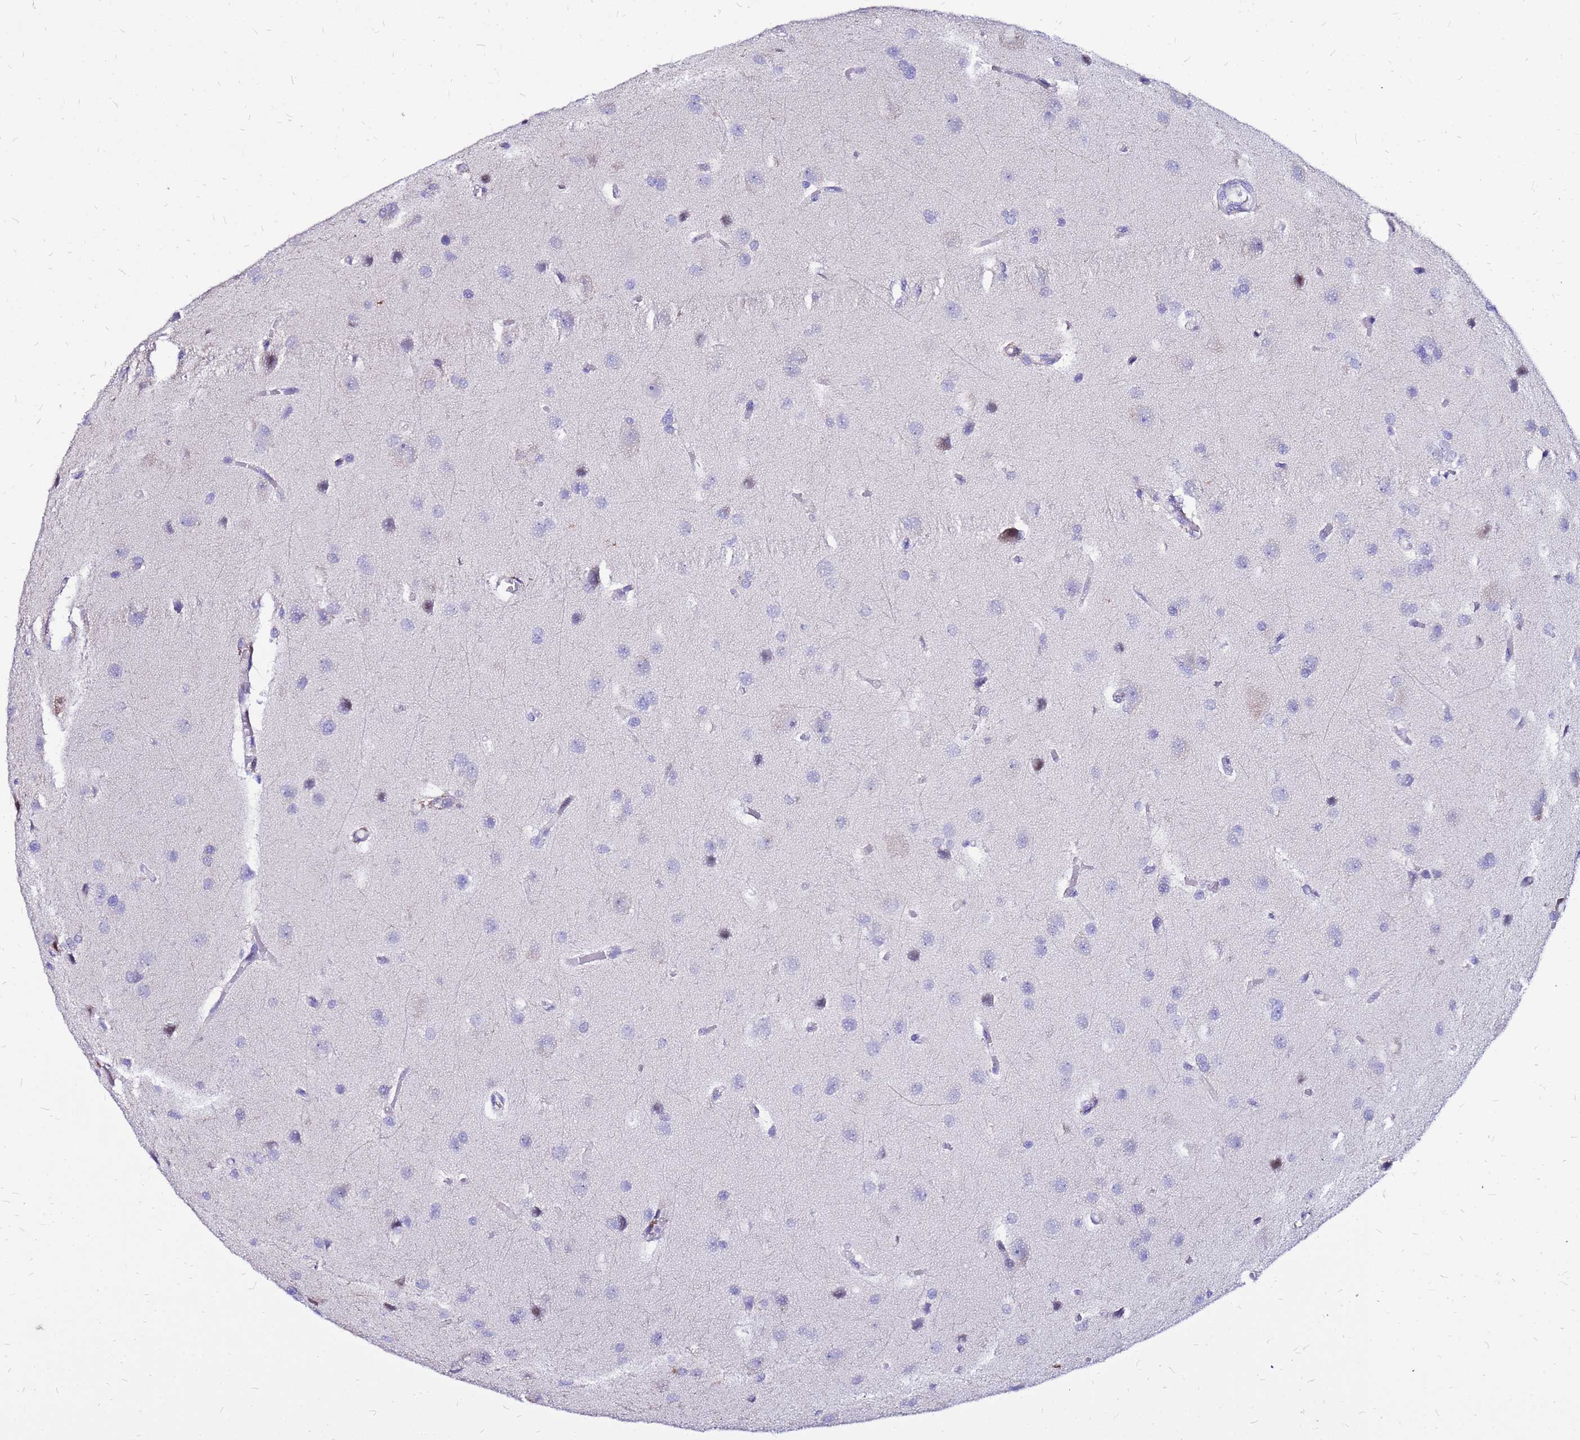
{"staining": {"intensity": "negative", "quantity": "none", "location": "none"}, "tissue": "glioma", "cell_type": "Tumor cells", "image_type": "cancer", "snomed": [{"axis": "morphology", "description": "Glioma, malignant, High grade"}, {"axis": "topography", "description": "Brain"}], "caption": "There is no significant positivity in tumor cells of malignant glioma (high-grade).", "gene": "ARHGEF5", "patient": {"sex": "female", "age": 50}}